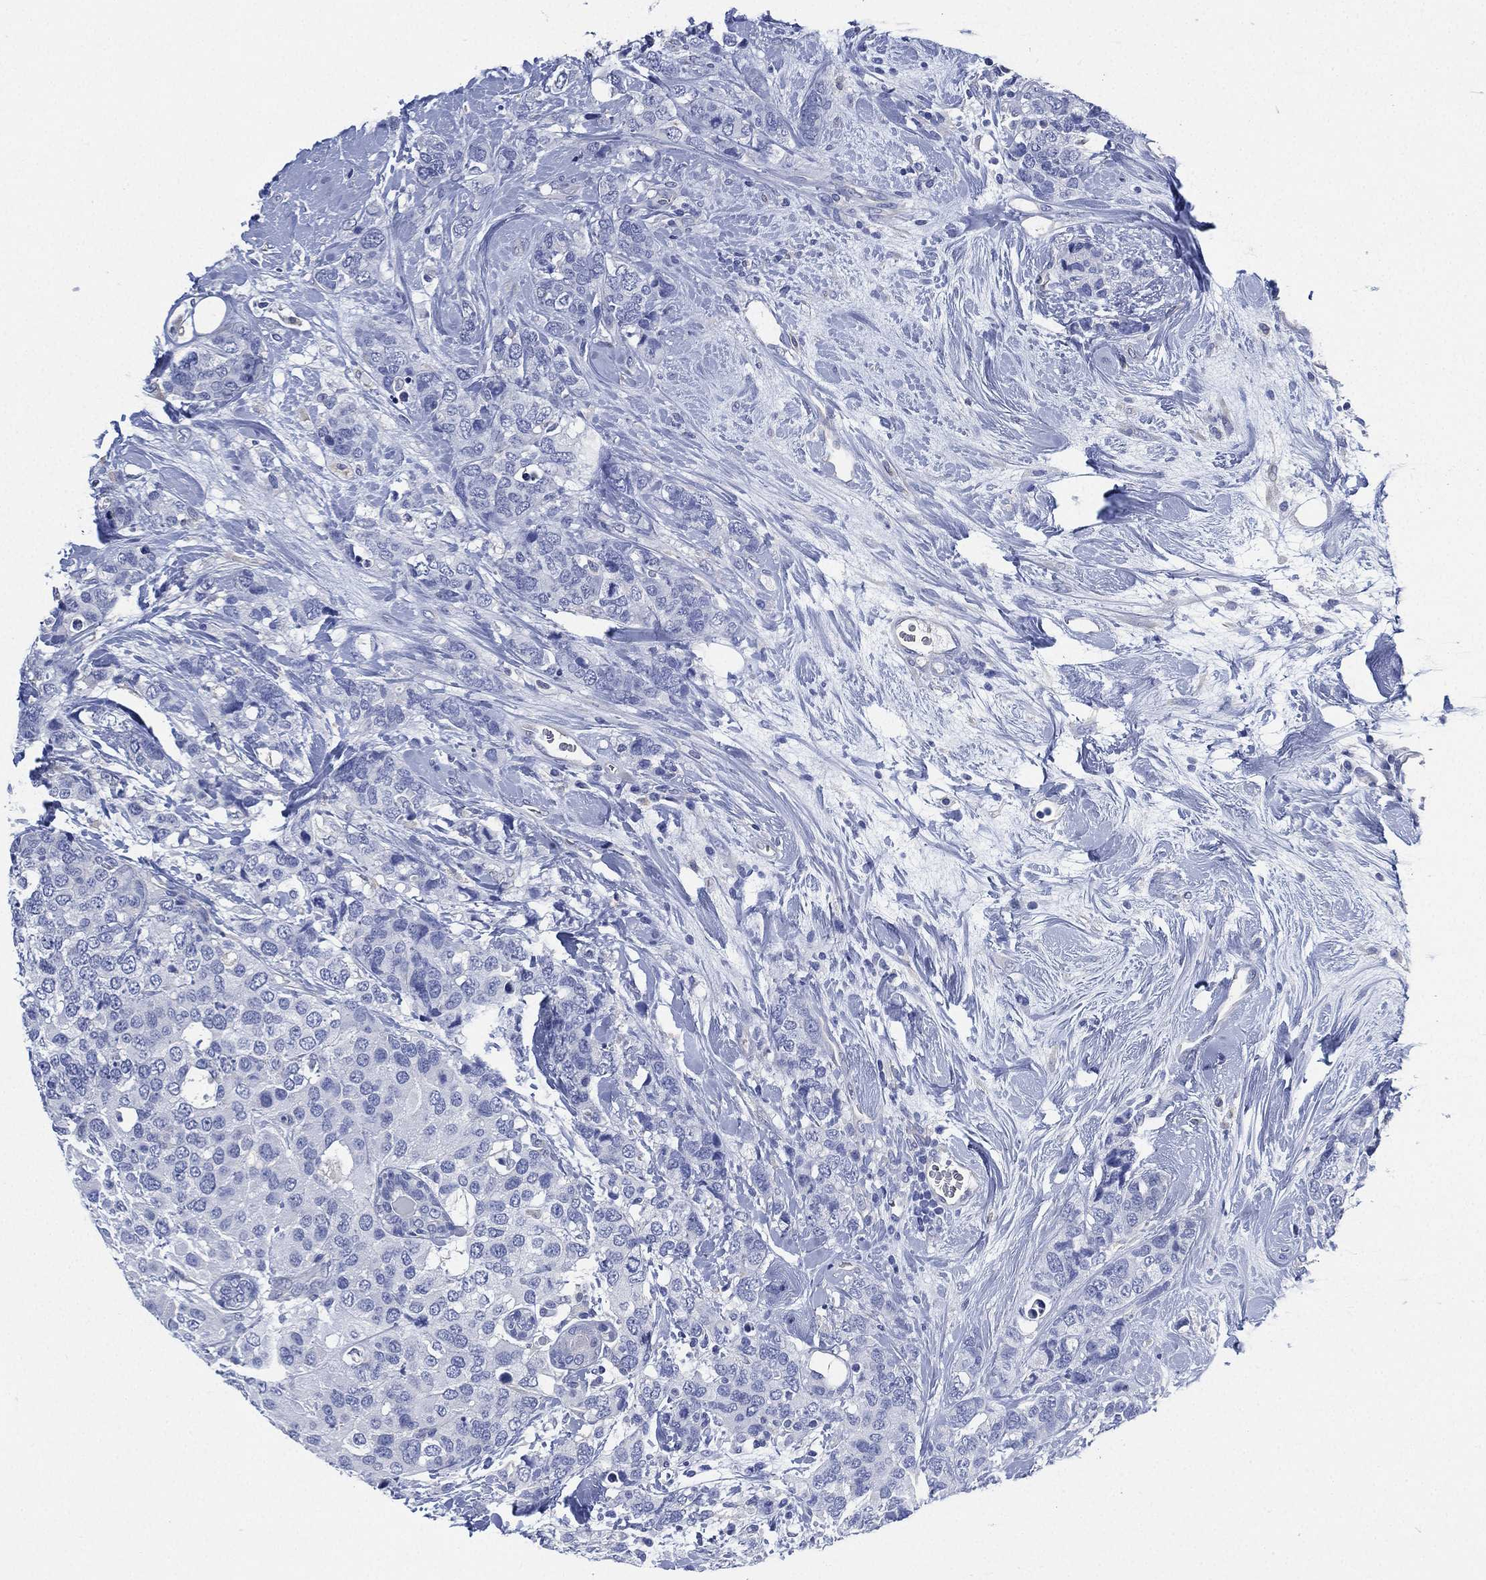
{"staining": {"intensity": "negative", "quantity": "none", "location": "none"}, "tissue": "breast cancer", "cell_type": "Tumor cells", "image_type": "cancer", "snomed": [{"axis": "morphology", "description": "Lobular carcinoma"}, {"axis": "topography", "description": "Breast"}], "caption": "Immunohistochemistry (IHC) histopathology image of human breast cancer stained for a protein (brown), which exhibits no positivity in tumor cells.", "gene": "CCDC70", "patient": {"sex": "female", "age": 59}}